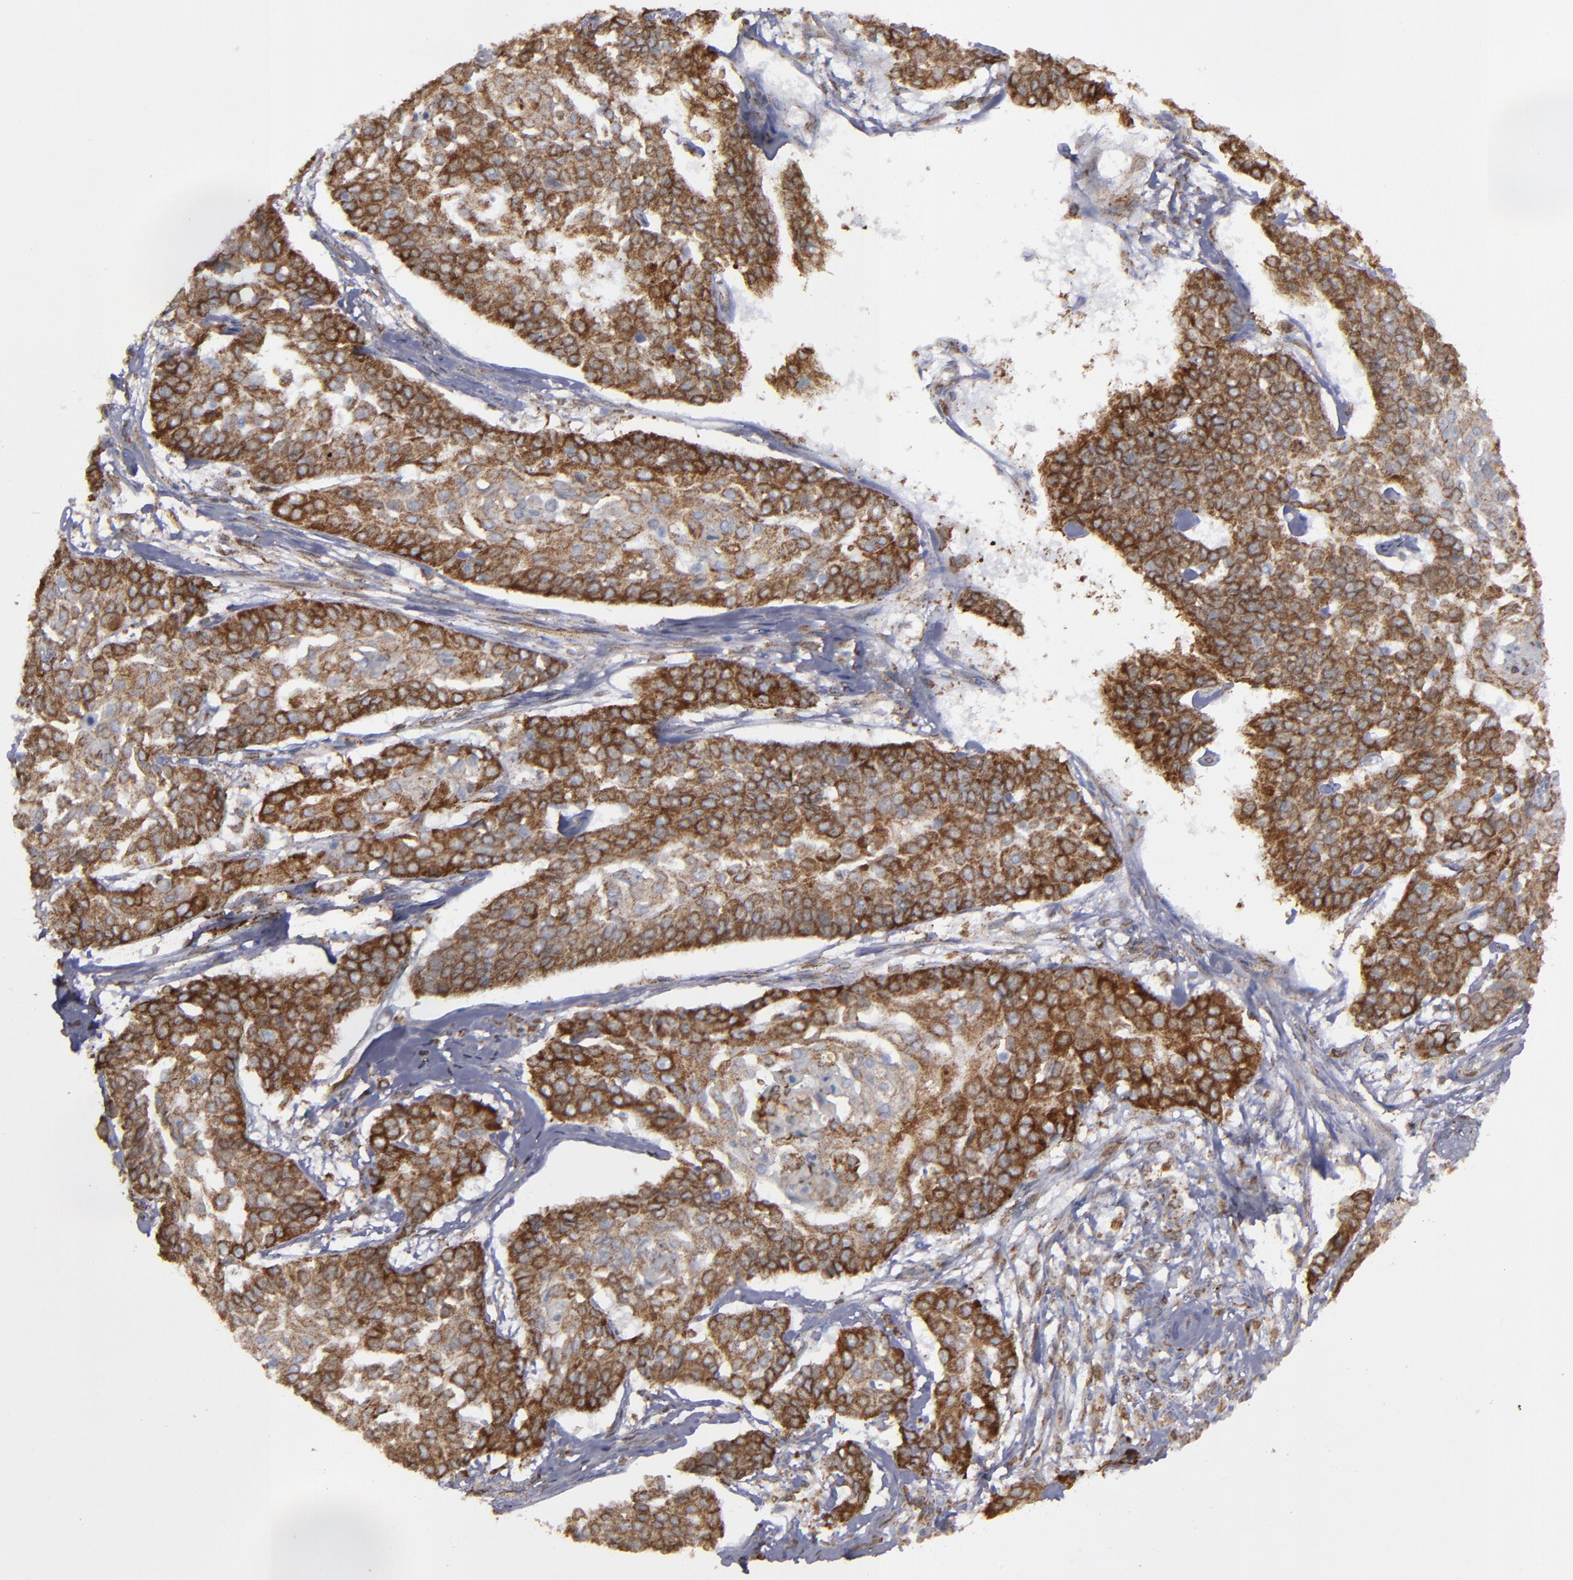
{"staining": {"intensity": "strong", "quantity": ">75%", "location": "cytoplasmic/membranous"}, "tissue": "cervical cancer", "cell_type": "Tumor cells", "image_type": "cancer", "snomed": [{"axis": "morphology", "description": "Squamous cell carcinoma, NOS"}, {"axis": "topography", "description": "Cervix"}], "caption": "Immunohistochemistry of cervical squamous cell carcinoma reveals high levels of strong cytoplasmic/membranous expression in approximately >75% of tumor cells.", "gene": "ERLIN2", "patient": {"sex": "female", "age": 64}}